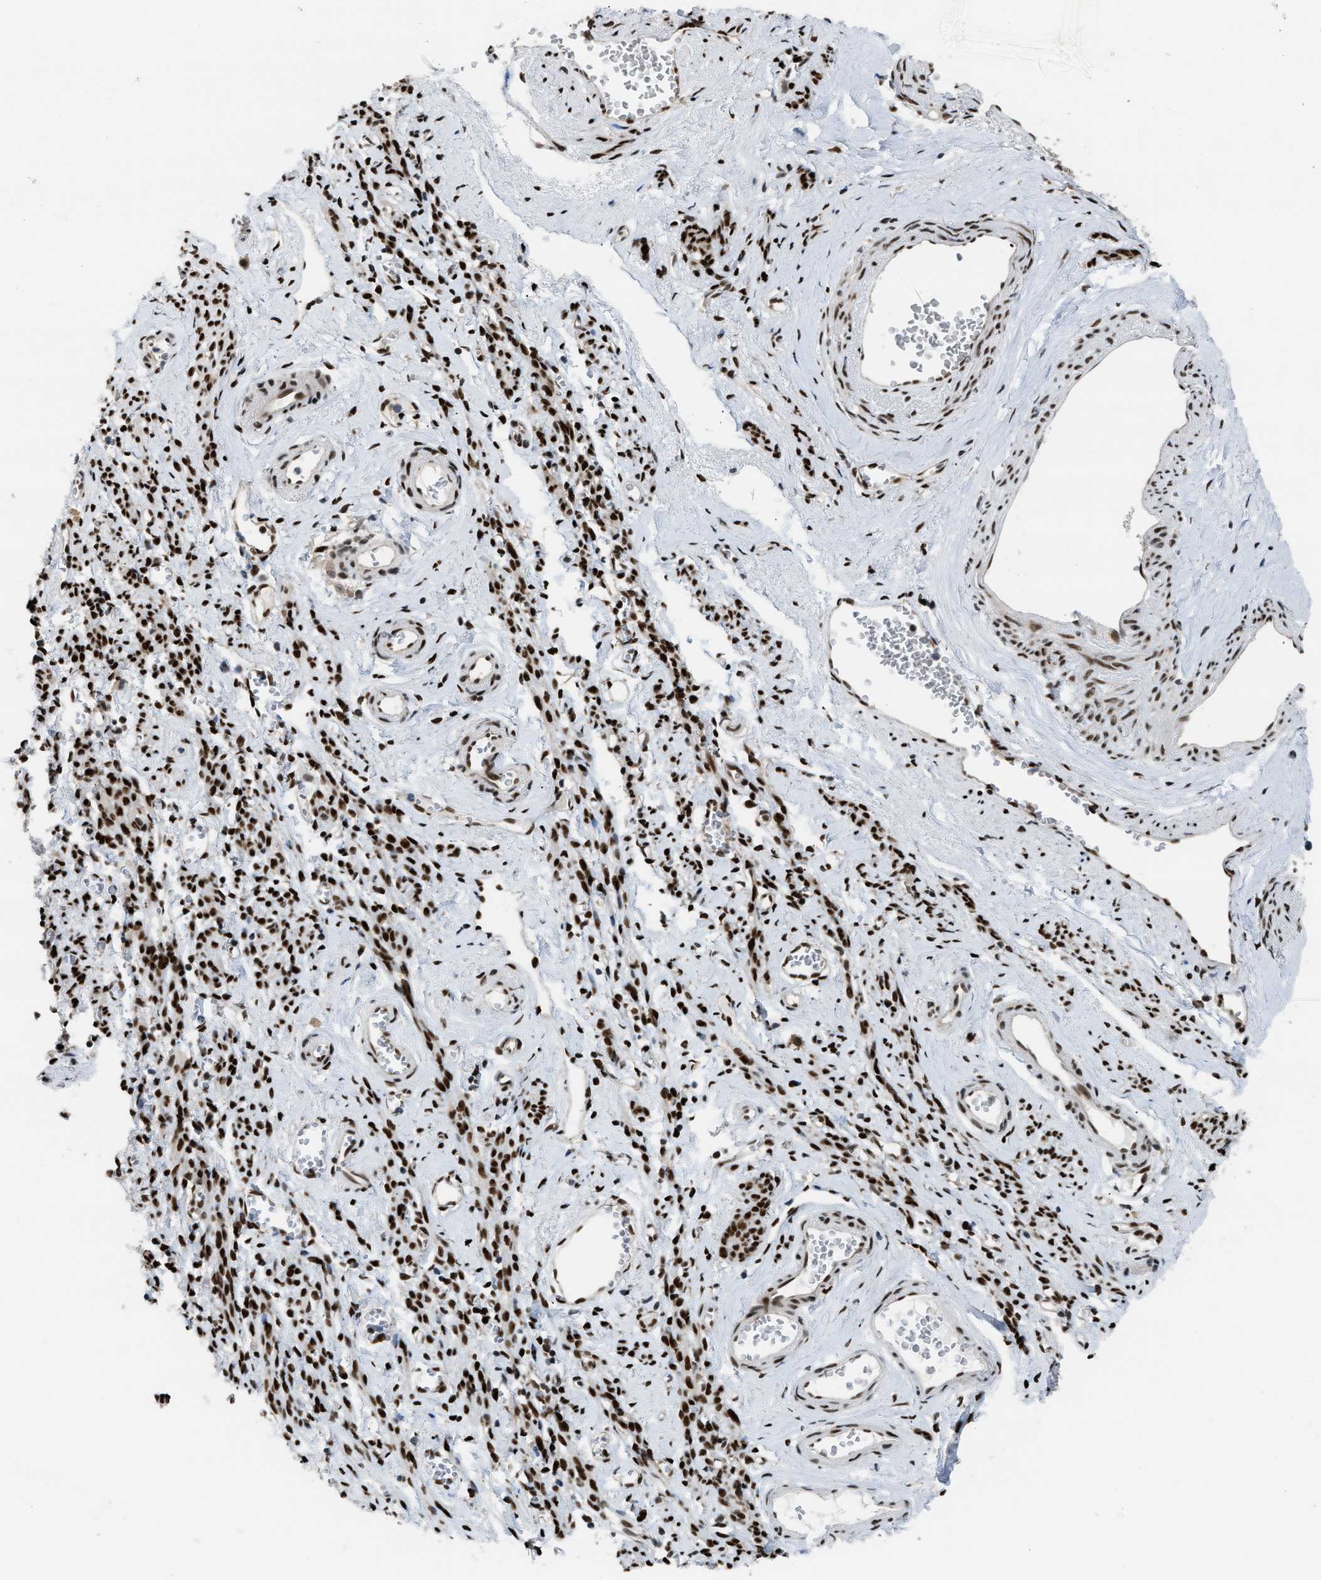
{"staining": {"intensity": "strong", "quantity": ">75%", "location": "nuclear"}, "tissue": "endometrial cancer", "cell_type": "Tumor cells", "image_type": "cancer", "snomed": [{"axis": "morphology", "description": "Adenocarcinoma, NOS"}, {"axis": "topography", "description": "Endometrium"}], "caption": "Adenocarcinoma (endometrial) stained with immunohistochemistry (IHC) shows strong nuclear expression in approximately >75% of tumor cells. Immunohistochemistry stains the protein in brown and the nuclei are stained blue.", "gene": "SSBP2", "patient": {"sex": "female", "age": 75}}